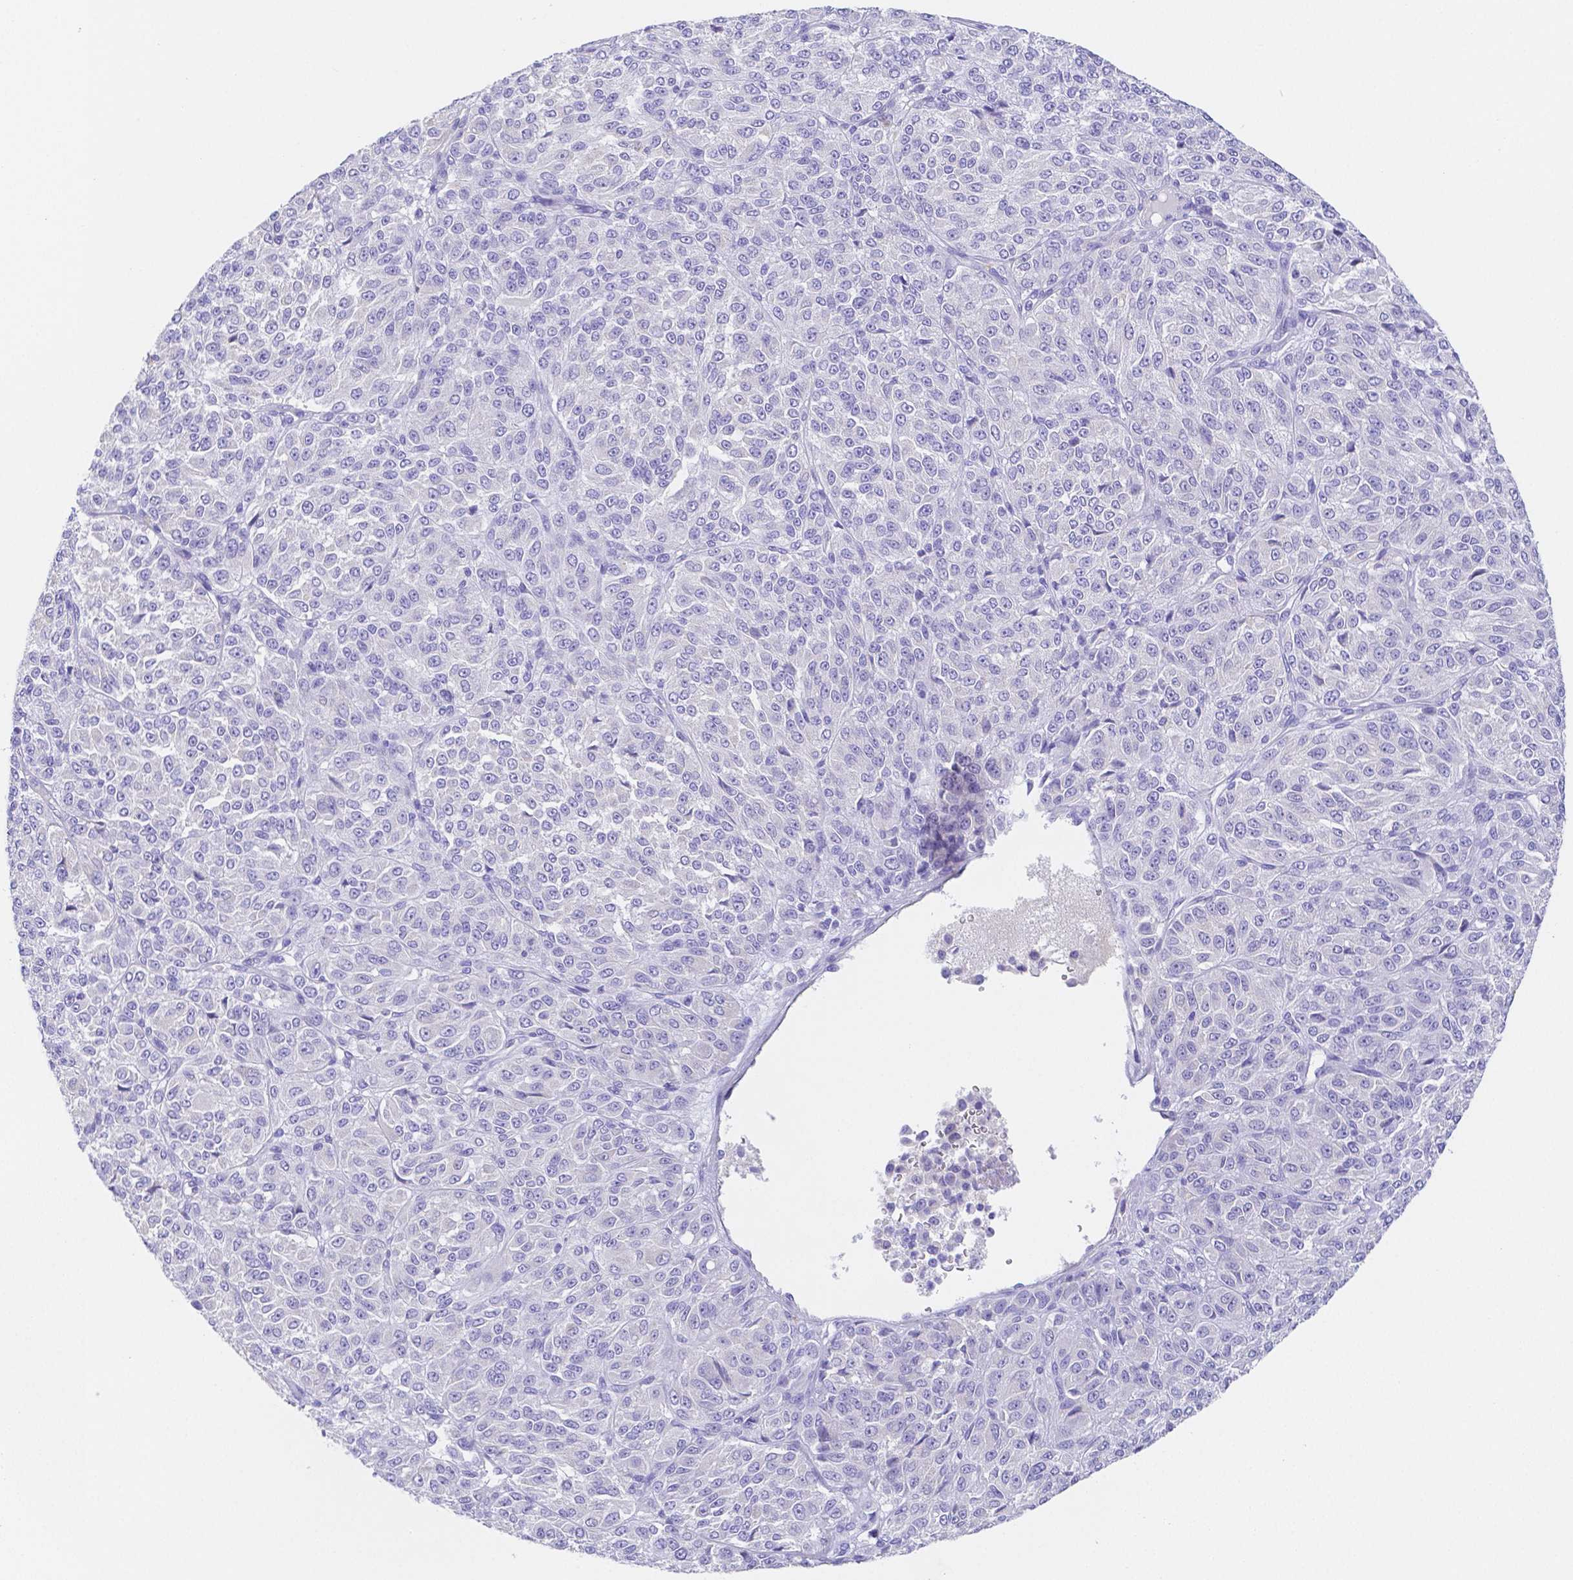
{"staining": {"intensity": "weak", "quantity": "<25%", "location": "cytoplasmic/membranous"}, "tissue": "melanoma", "cell_type": "Tumor cells", "image_type": "cancer", "snomed": [{"axis": "morphology", "description": "Malignant melanoma, Metastatic site"}, {"axis": "topography", "description": "Brain"}], "caption": "This image is of malignant melanoma (metastatic site) stained with immunohistochemistry to label a protein in brown with the nuclei are counter-stained blue. There is no staining in tumor cells.", "gene": "ZG16B", "patient": {"sex": "female", "age": 56}}